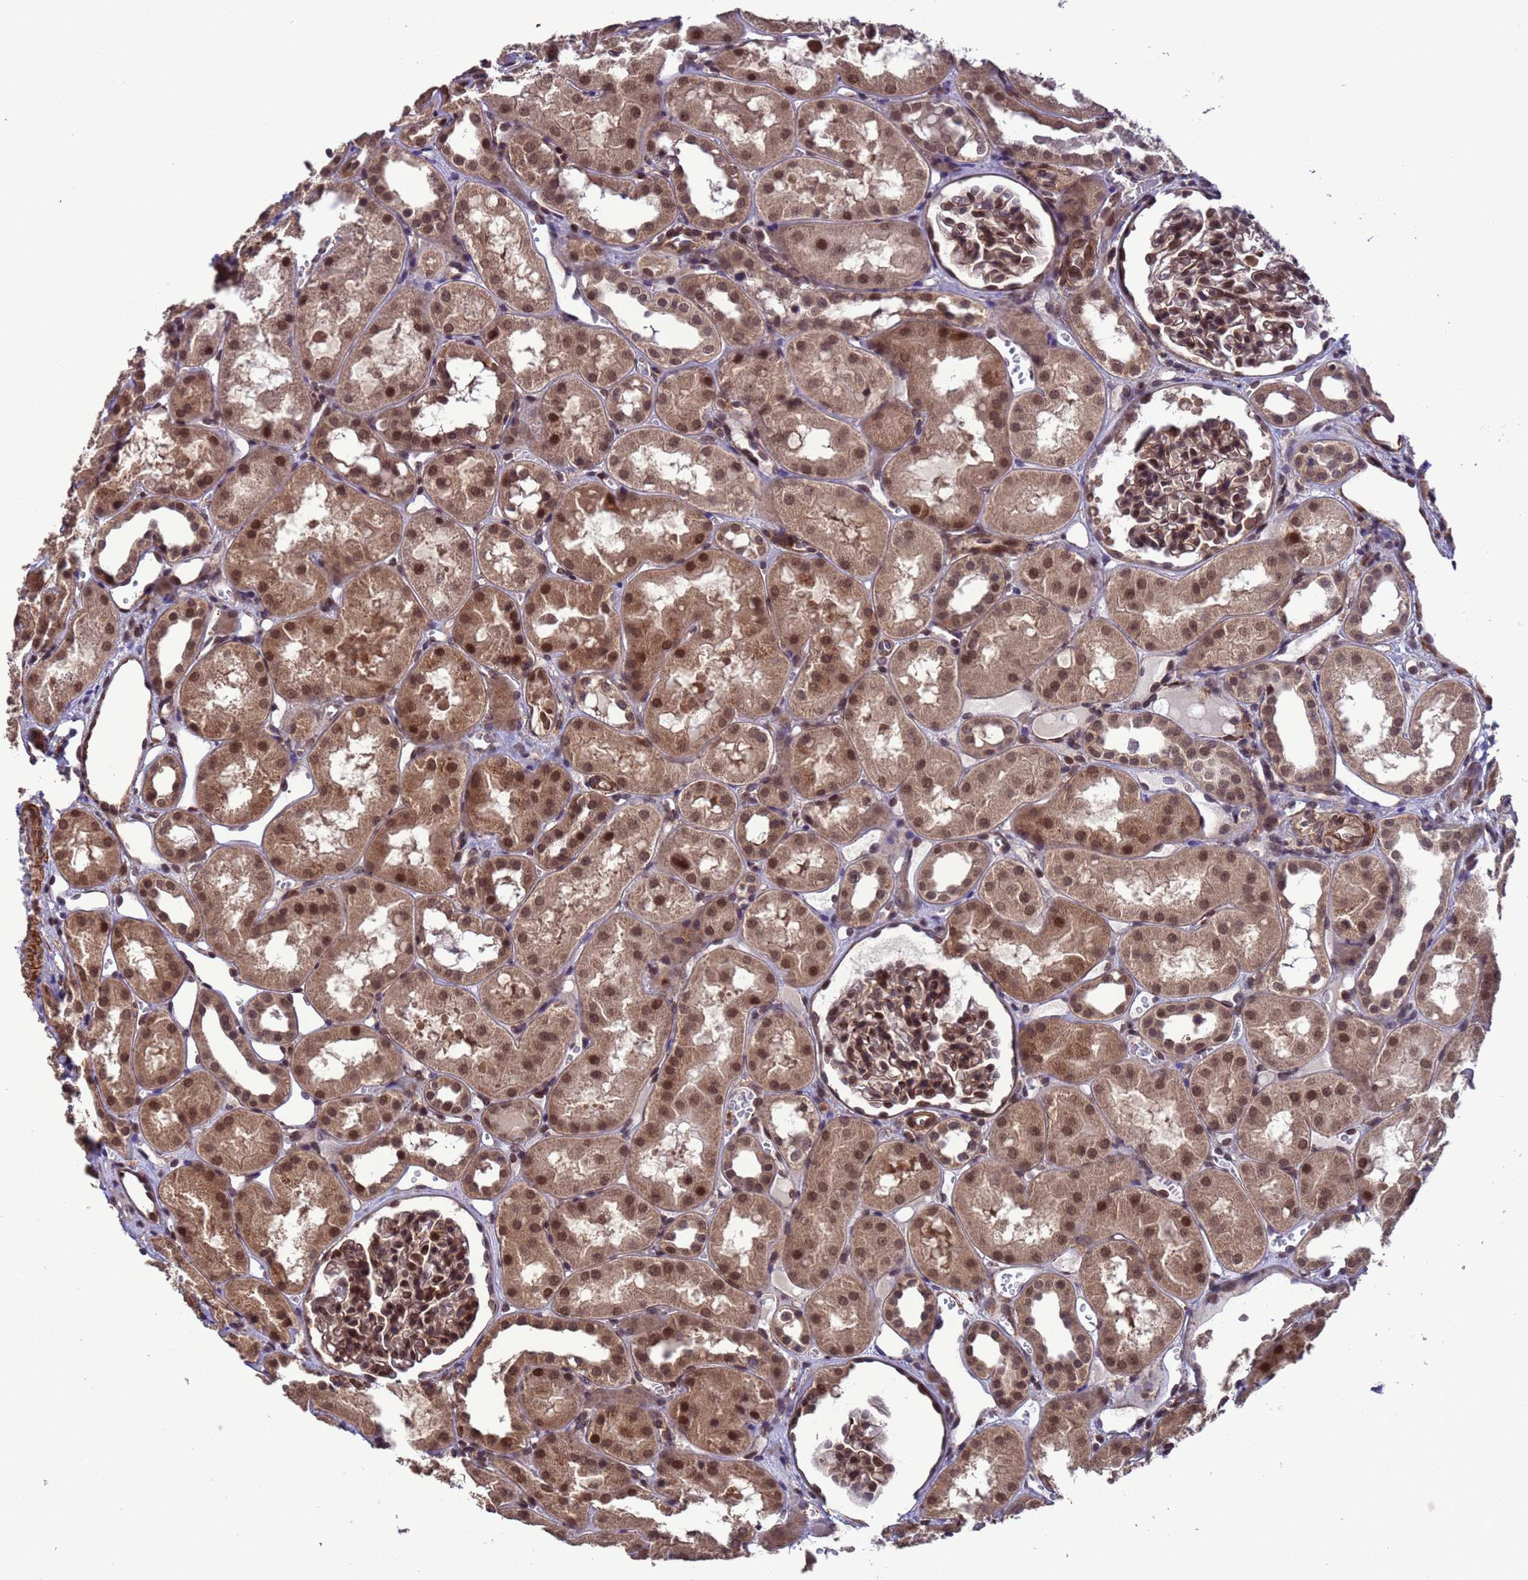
{"staining": {"intensity": "strong", "quantity": ">75%", "location": "nuclear"}, "tissue": "kidney", "cell_type": "Cells in glomeruli", "image_type": "normal", "snomed": [{"axis": "morphology", "description": "Normal tissue, NOS"}, {"axis": "topography", "description": "Kidney"}], "caption": "Immunohistochemical staining of benign kidney shows >75% levels of strong nuclear protein expression in approximately >75% of cells in glomeruli.", "gene": "VSTM4", "patient": {"sex": "male", "age": 16}}